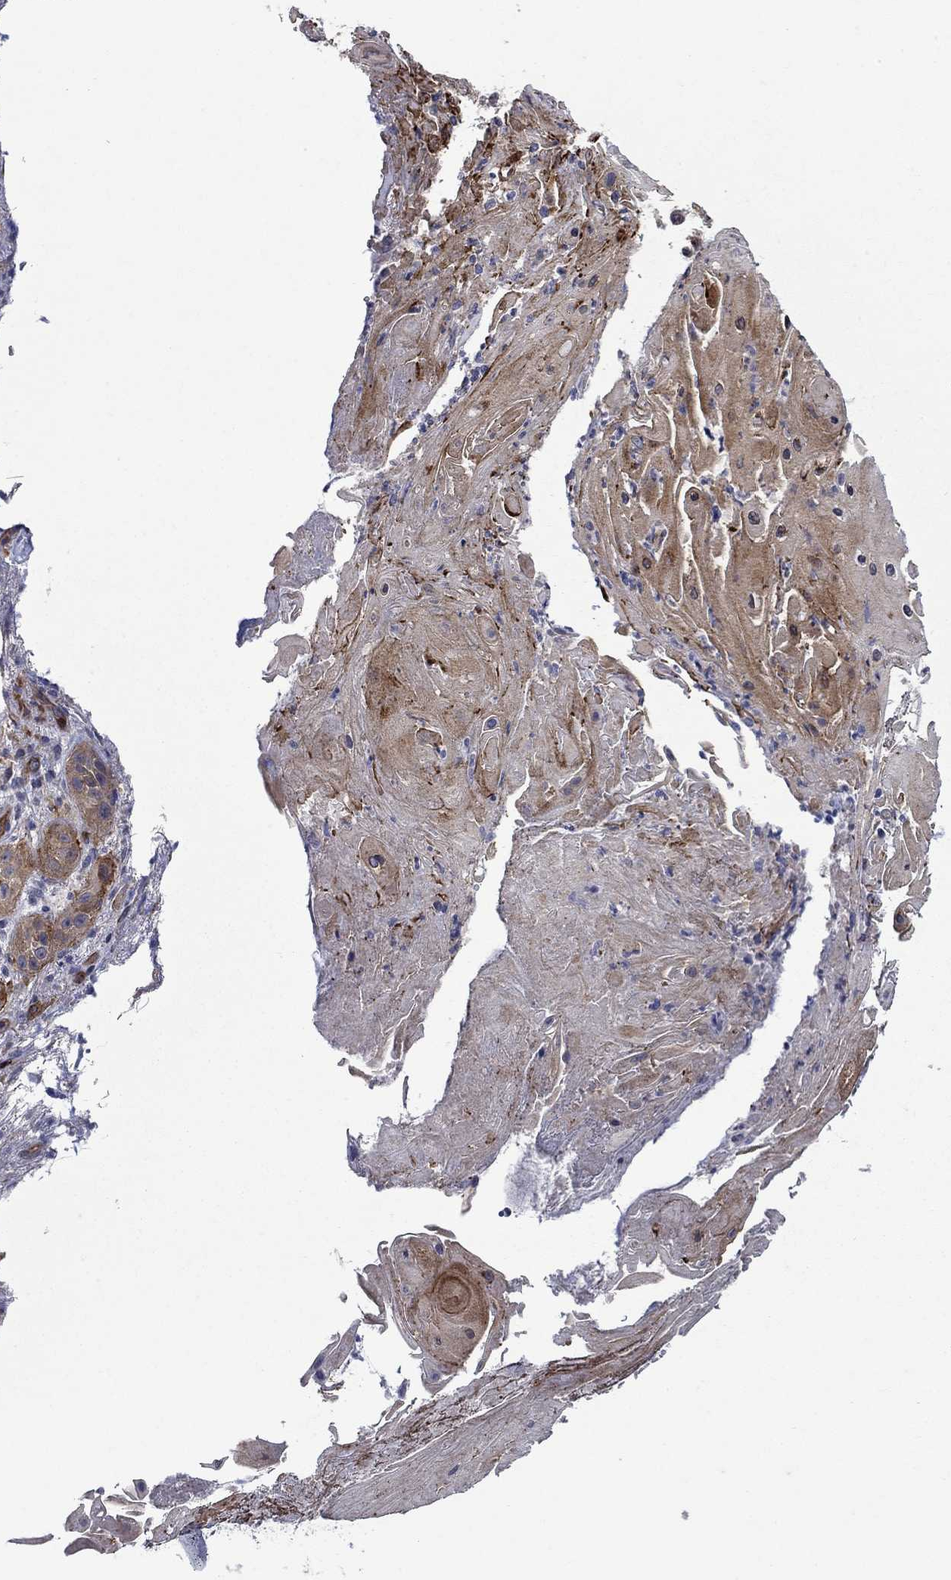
{"staining": {"intensity": "moderate", "quantity": ">75%", "location": "cytoplasmic/membranous"}, "tissue": "skin cancer", "cell_type": "Tumor cells", "image_type": "cancer", "snomed": [{"axis": "morphology", "description": "Squamous cell carcinoma, NOS"}, {"axis": "topography", "description": "Skin"}], "caption": "Skin cancer (squamous cell carcinoma) stained with a brown dye shows moderate cytoplasmic/membranous positive positivity in approximately >75% of tumor cells.", "gene": "SLC7A1", "patient": {"sex": "male", "age": 62}}